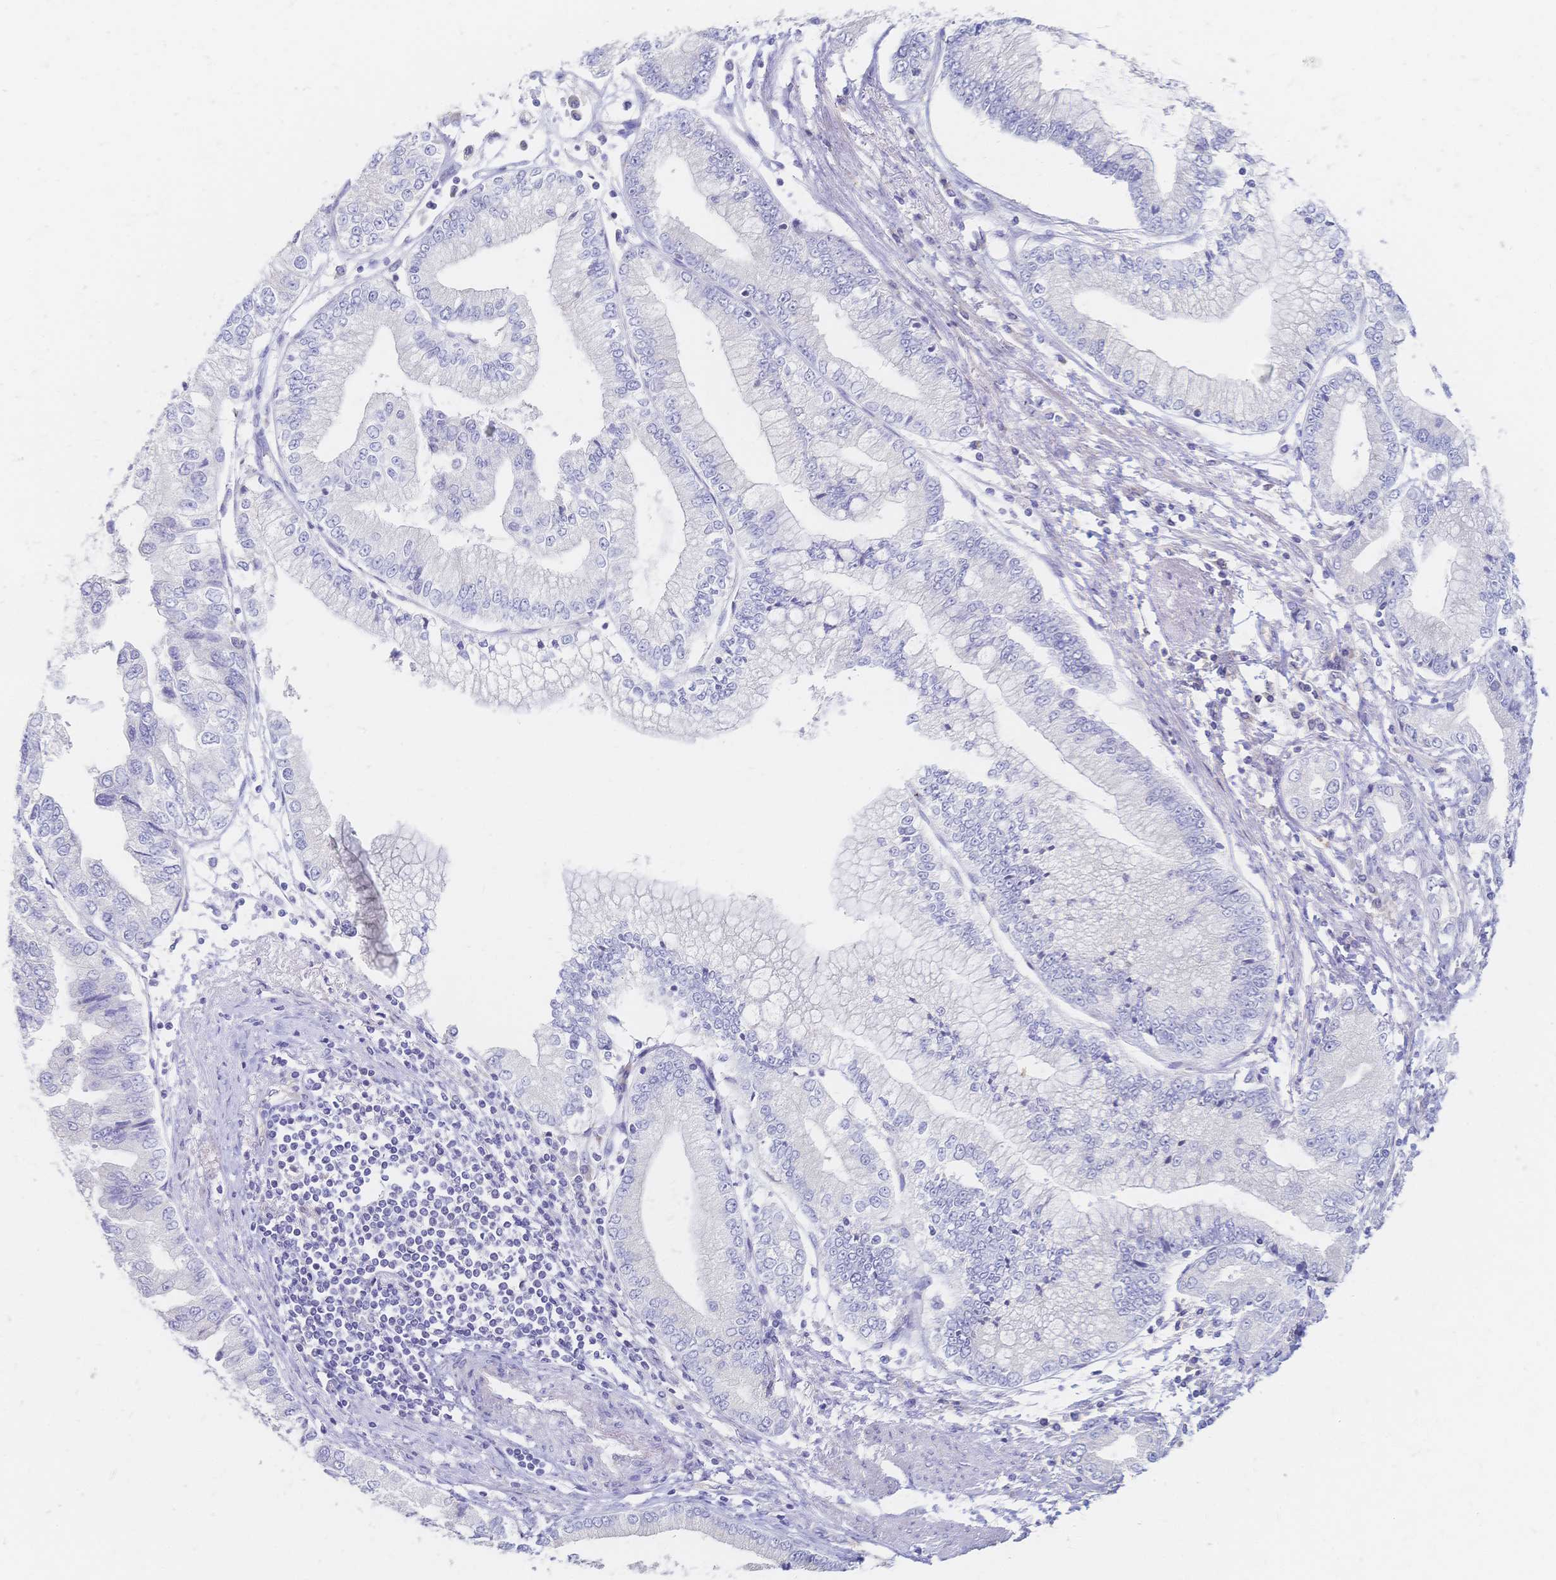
{"staining": {"intensity": "negative", "quantity": "none", "location": "none"}, "tissue": "stomach cancer", "cell_type": "Tumor cells", "image_type": "cancer", "snomed": [{"axis": "morphology", "description": "Adenocarcinoma, NOS"}, {"axis": "topography", "description": "Stomach, upper"}], "caption": "Tumor cells are negative for brown protein staining in stomach adenocarcinoma.", "gene": "VWC2L", "patient": {"sex": "female", "age": 74}}